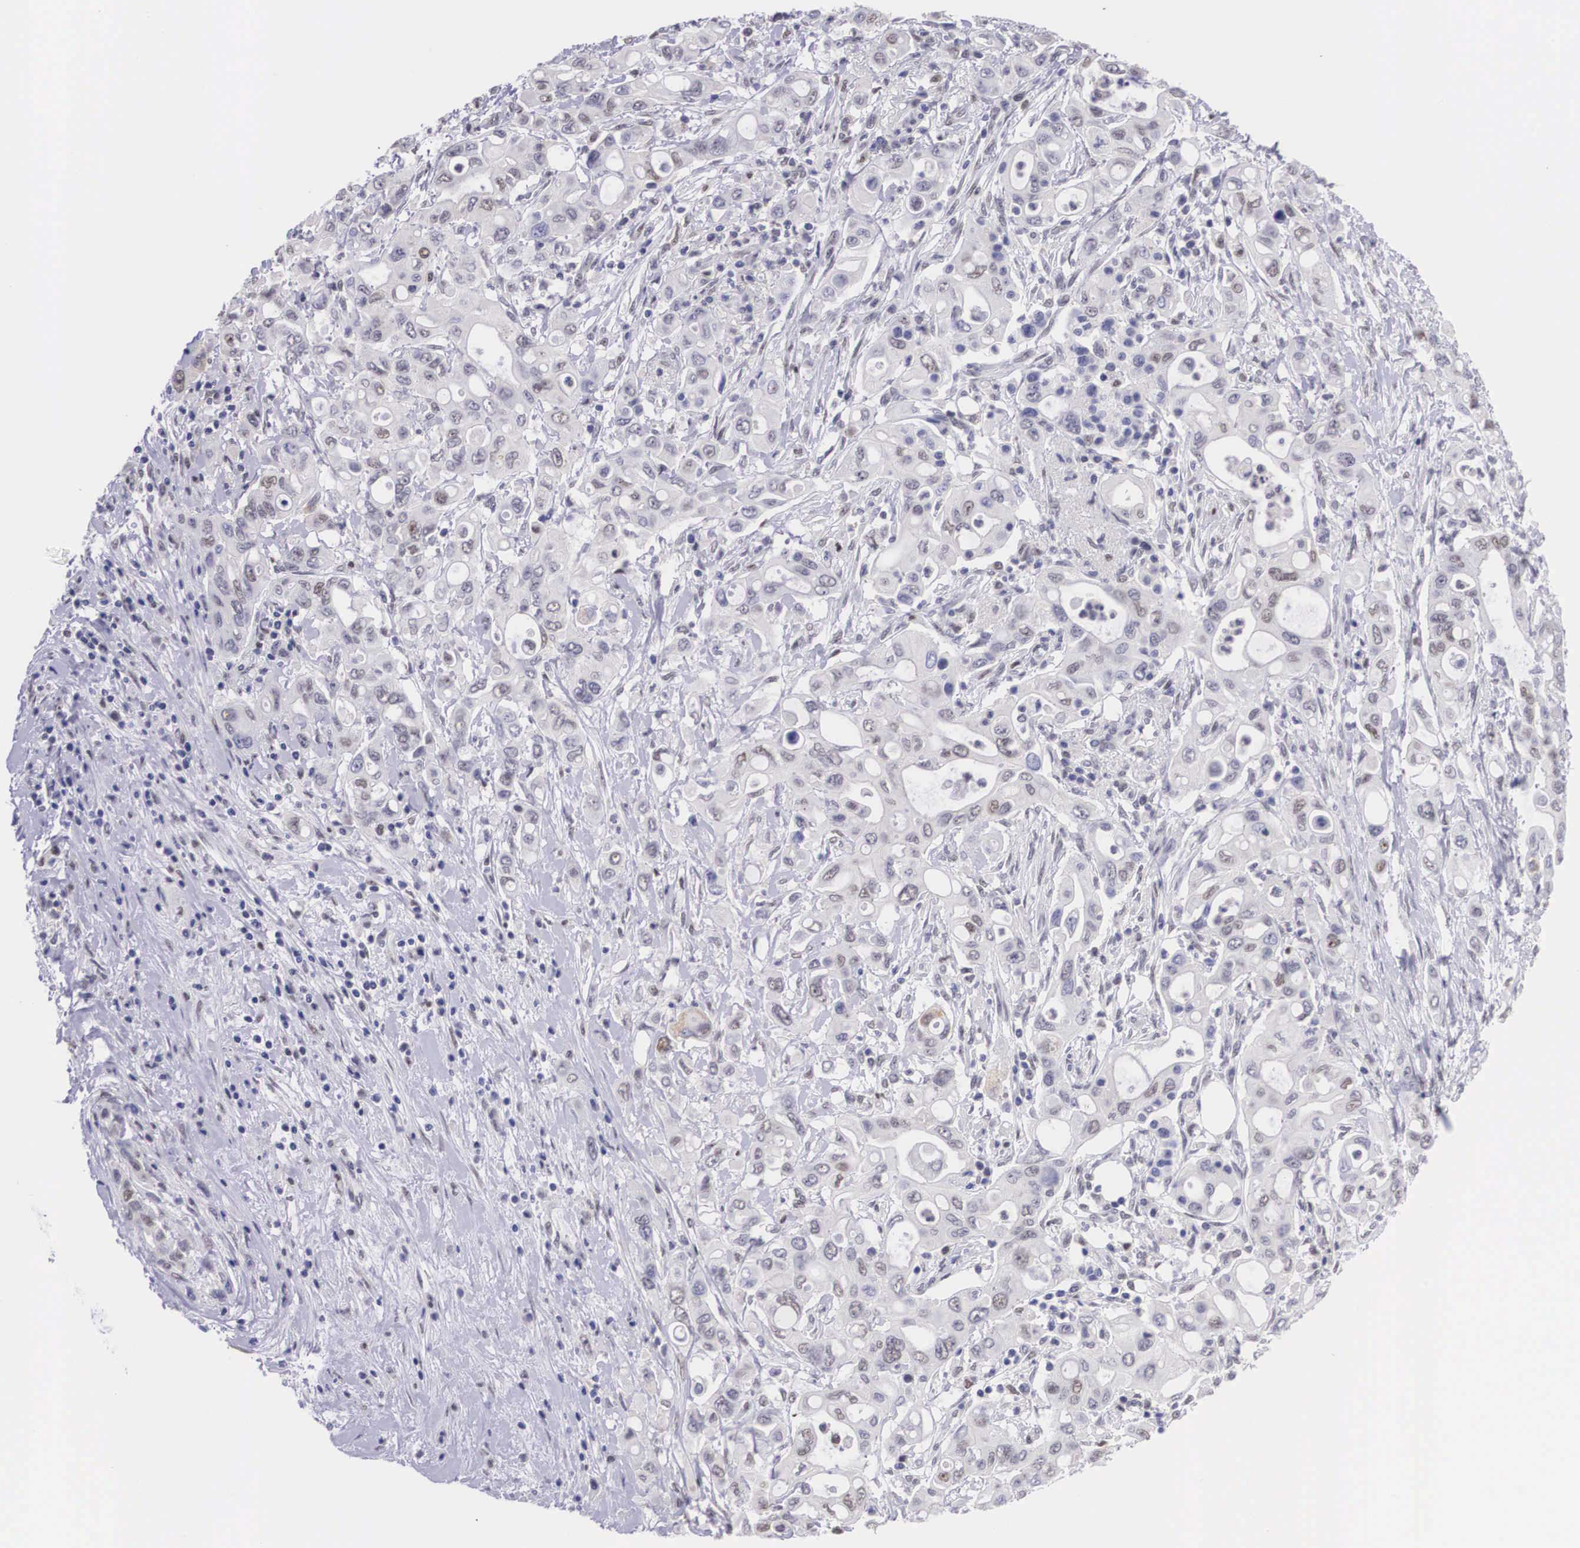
{"staining": {"intensity": "weak", "quantity": "<25%", "location": "nuclear"}, "tissue": "pancreatic cancer", "cell_type": "Tumor cells", "image_type": "cancer", "snomed": [{"axis": "morphology", "description": "Adenocarcinoma, NOS"}, {"axis": "topography", "description": "Pancreas"}], "caption": "DAB immunohistochemical staining of adenocarcinoma (pancreatic) reveals no significant expression in tumor cells.", "gene": "ETV6", "patient": {"sex": "female", "age": 57}}